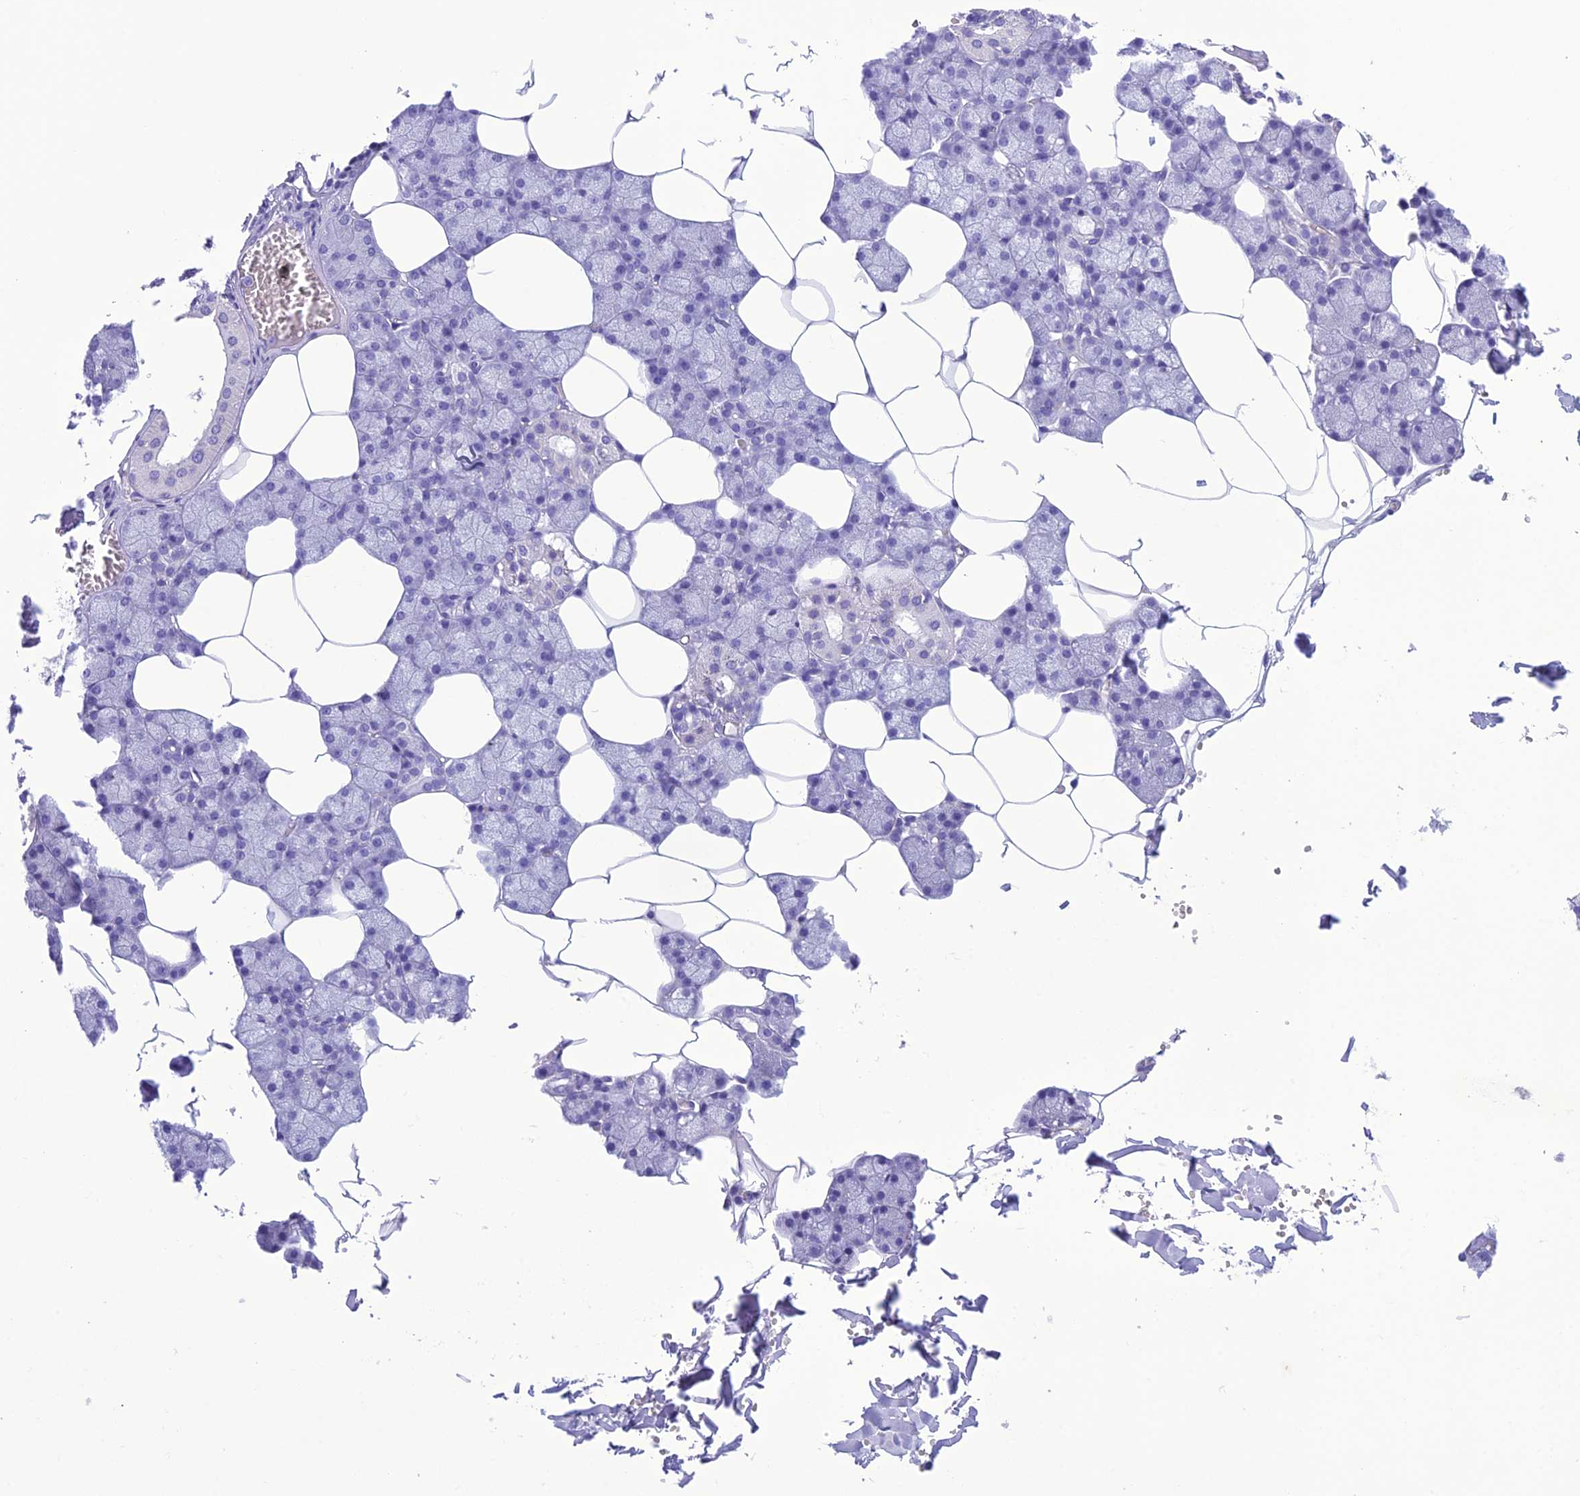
{"staining": {"intensity": "negative", "quantity": "none", "location": "none"}, "tissue": "salivary gland", "cell_type": "Glandular cells", "image_type": "normal", "snomed": [{"axis": "morphology", "description": "Normal tissue, NOS"}, {"axis": "topography", "description": "Salivary gland"}], "caption": "Immunohistochemical staining of benign salivary gland reveals no significant positivity in glandular cells.", "gene": "TRAM1L1", "patient": {"sex": "male", "age": 62}}